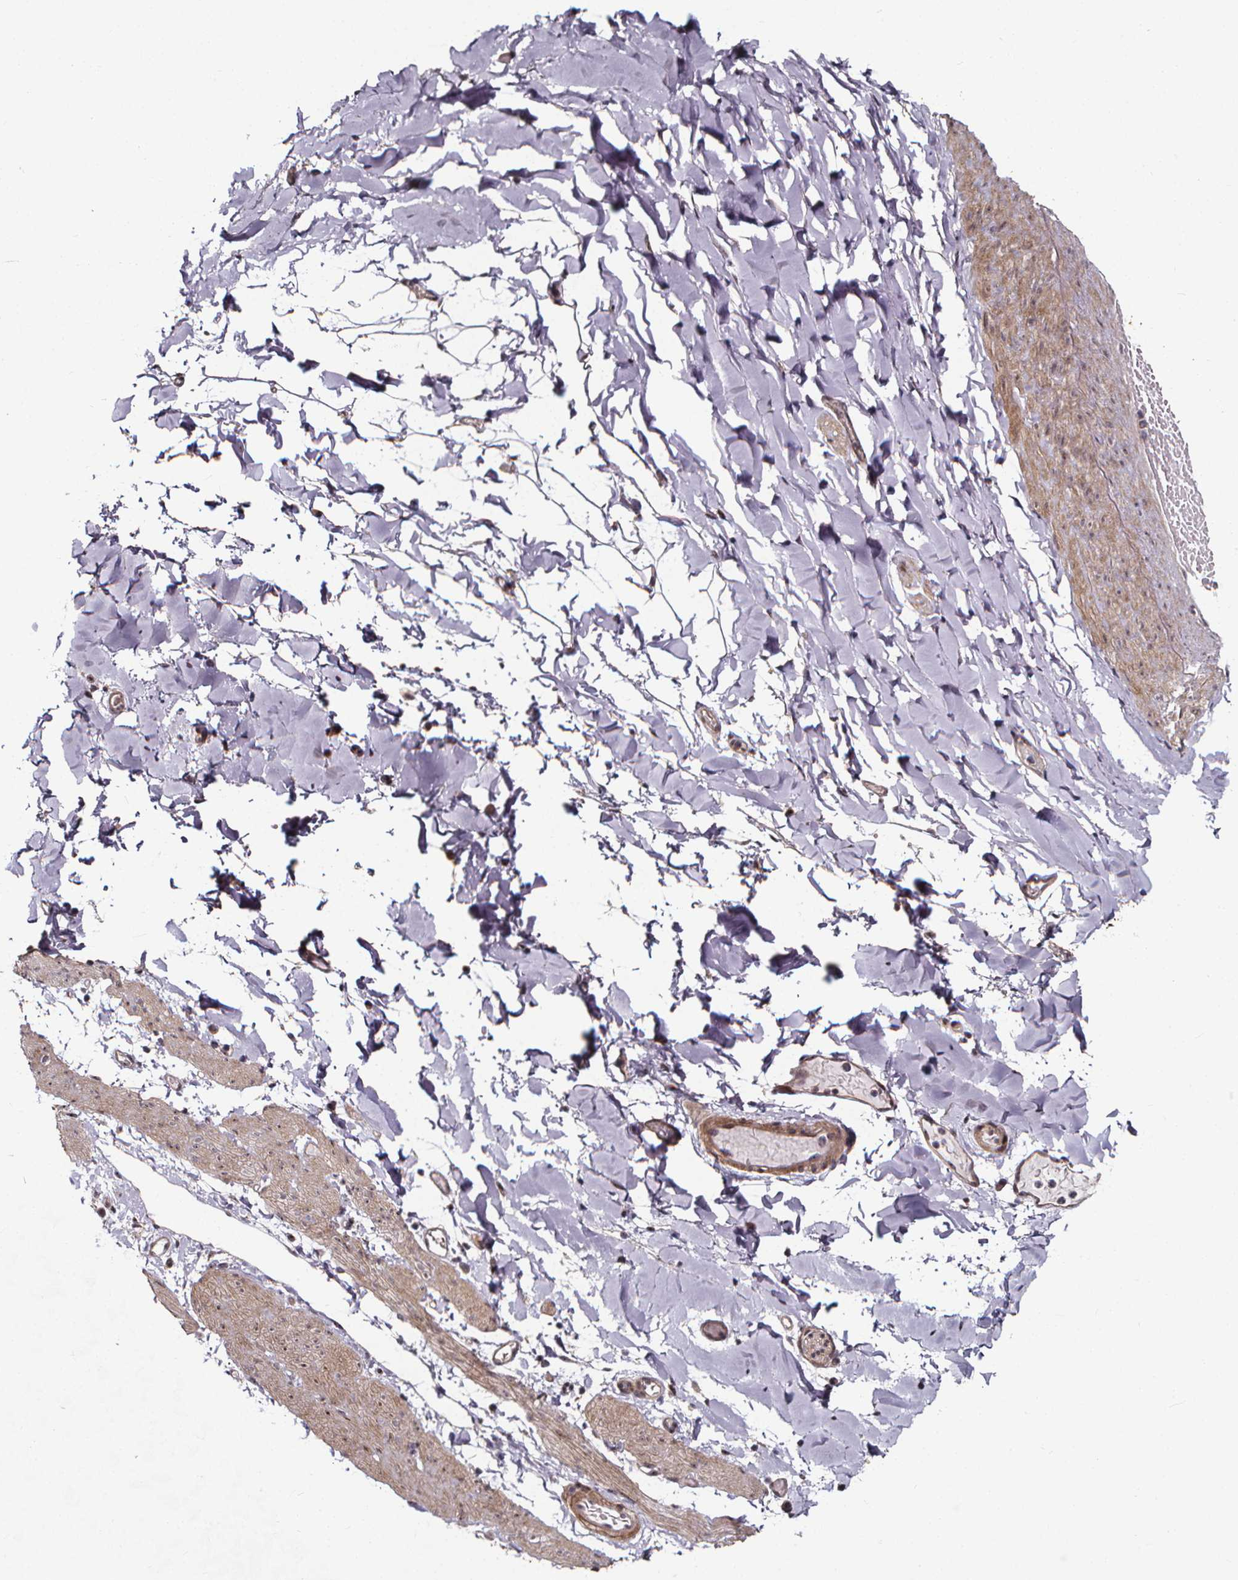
{"staining": {"intensity": "weak", "quantity": "25%-75%", "location": "cytoplasmic/membranous"}, "tissue": "adipose tissue", "cell_type": "Adipocytes", "image_type": "normal", "snomed": [{"axis": "morphology", "description": "Normal tissue, NOS"}, {"axis": "topography", "description": "Gallbladder"}, {"axis": "topography", "description": "Peripheral nerve tissue"}], "caption": "The photomicrograph reveals staining of benign adipose tissue, revealing weak cytoplasmic/membranous protein expression (brown color) within adipocytes.", "gene": "DDIT3", "patient": {"sex": "female", "age": 45}}